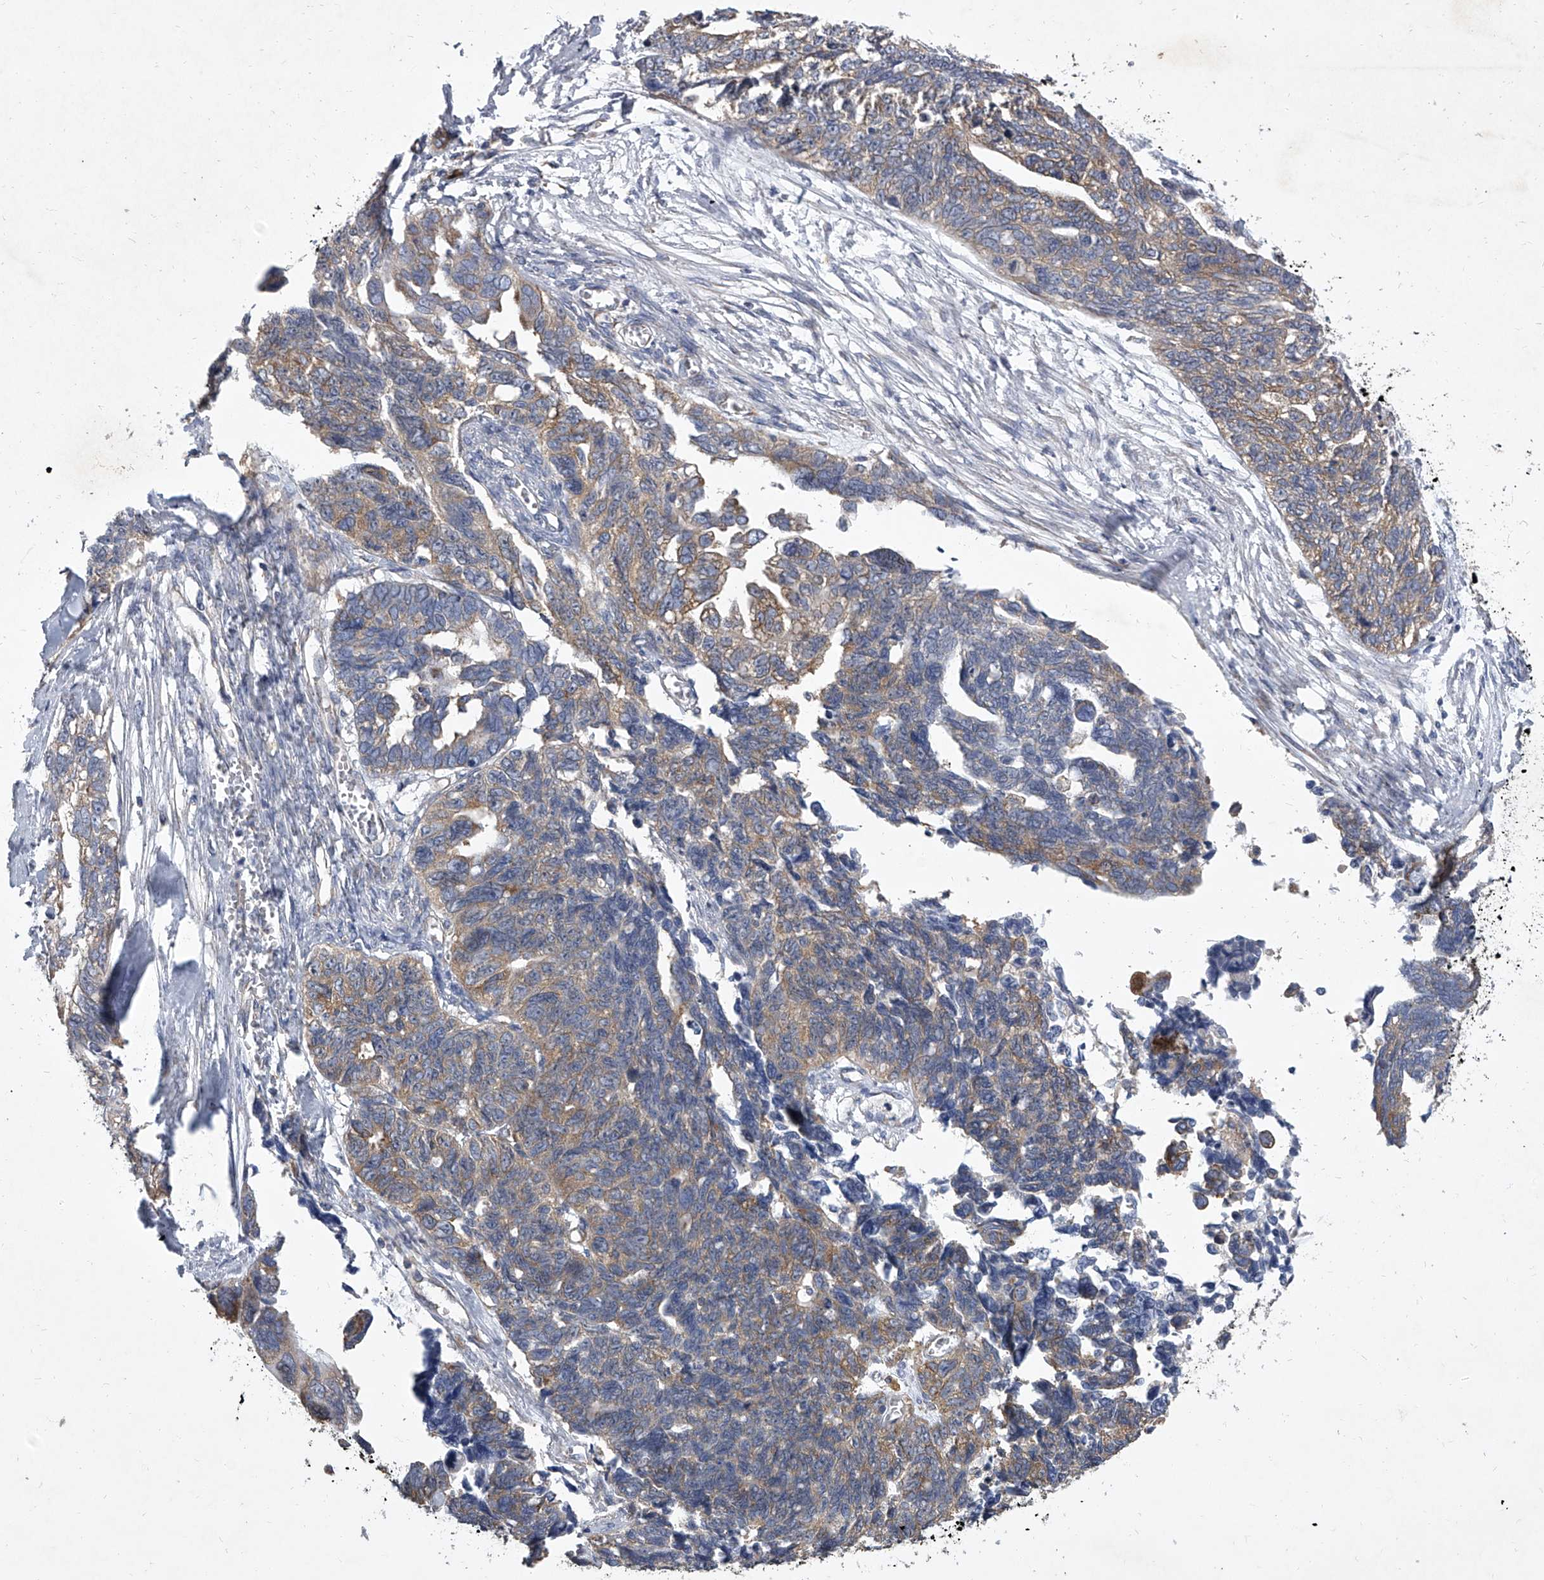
{"staining": {"intensity": "weak", "quantity": ">75%", "location": "cytoplasmic/membranous"}, "tissue": "ovarian cancer", "cell_type": "Tumor cells", "image_type": "cancer", "snomed": [{"axis": "morphology", "description": "Cystadenocarcinoma, serous, NOS"}, {"axis": "topography", "description": "Ovary"}], "caption": "Weak cytoplasmic/membranous protein expression is seen in approximately >75% of tumor cells in ovarian cancer.", "gene": "EIF2S2", "patient": {"sex": "female", "age": 79}}